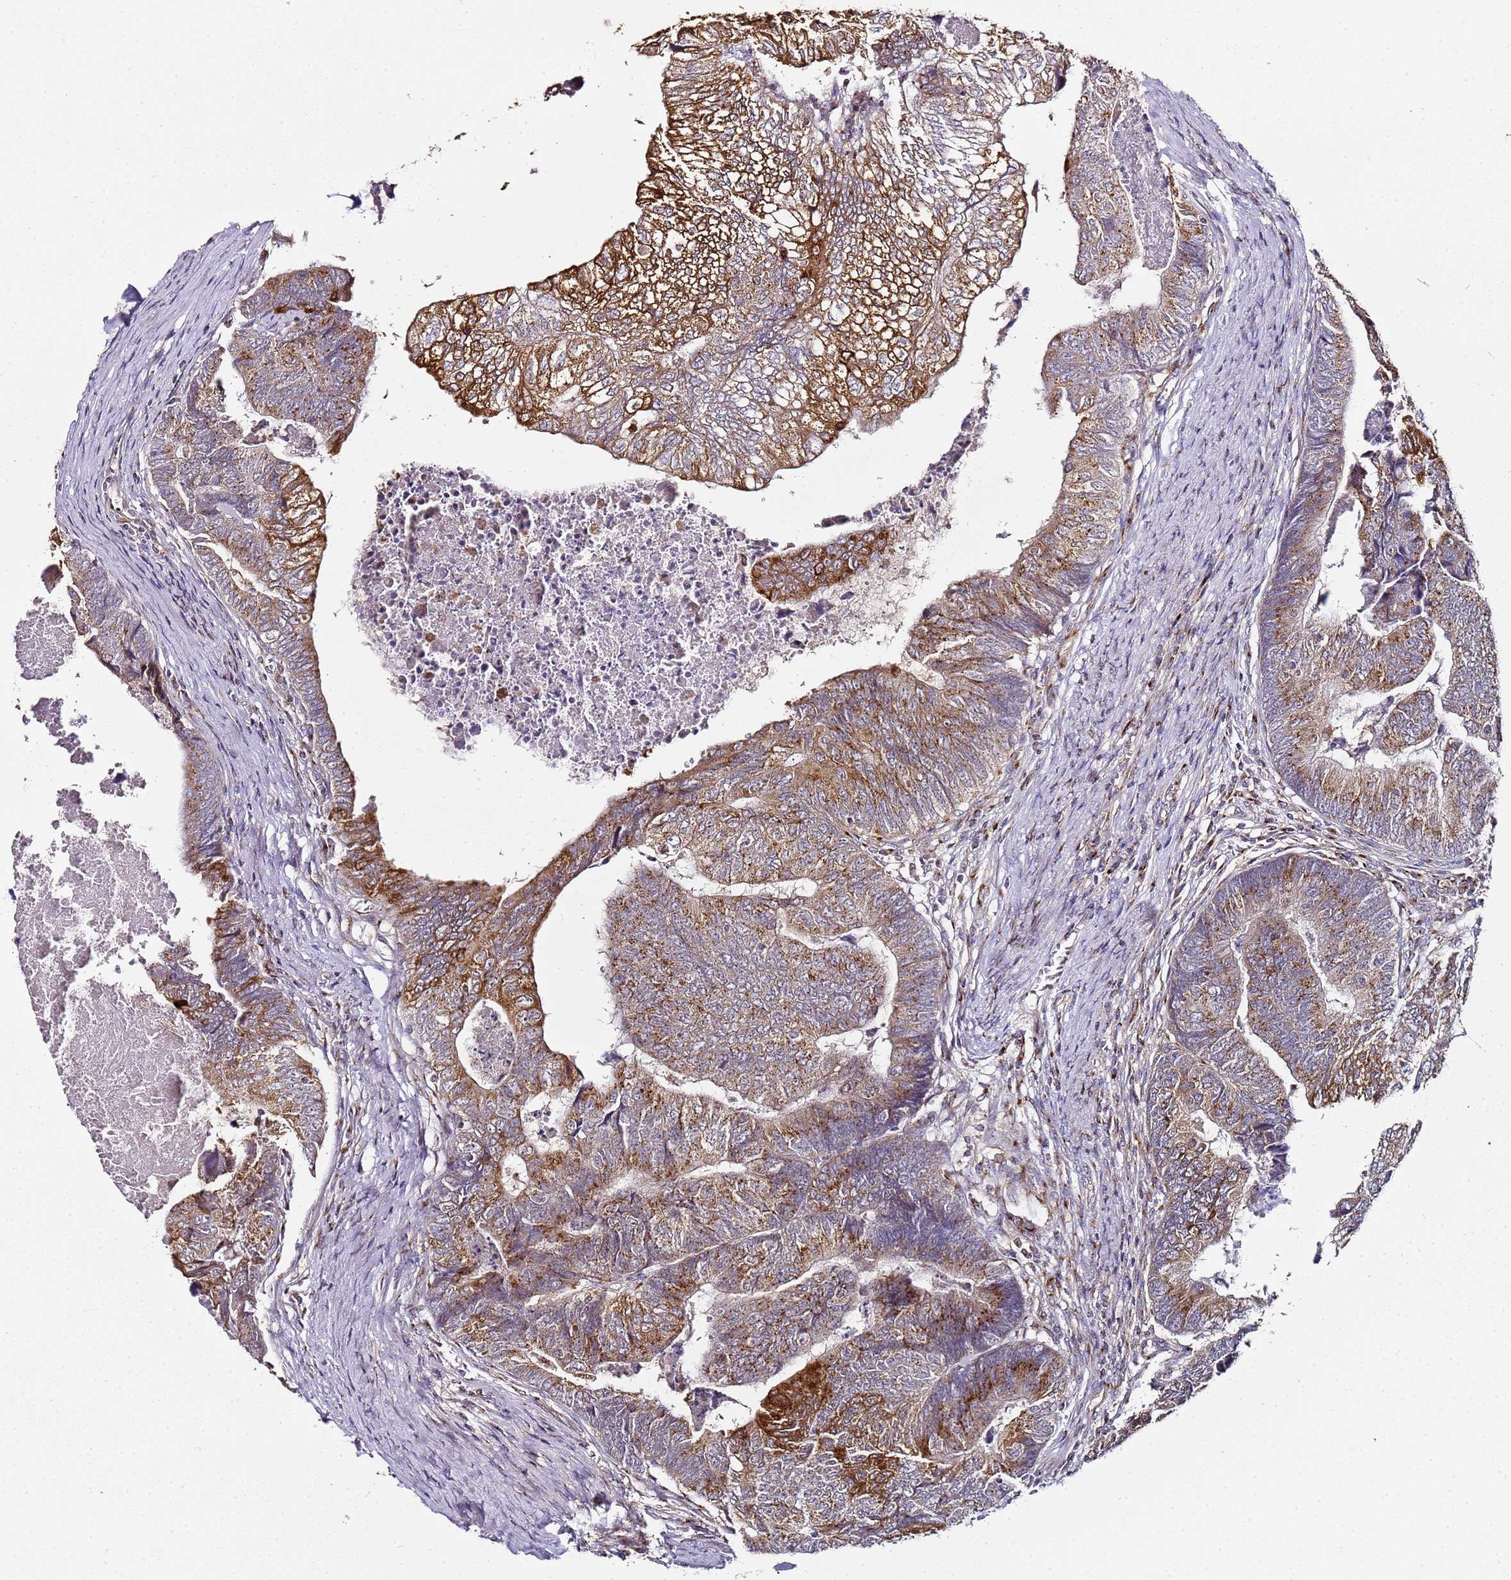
{"staining": {"intensity": "moderate", "quantity": "25%-75%", "location": "cytoplasmic/membranous"}, "tissue": "colorectal cancer", "cell_type": "Tumor cells", "image_type": "cancer", "snomed": [{"axis": "morphology", "description": "Adenocarcinoma, NOS"}, {"axis": "topography", "description": "Colon"}], "caption": "There is medium levels of moderate cytoplasmic/membranous positivity in tumor cells of colorectal adenocarcinoma, as demonstrated by immunohistochemical staining (brown color).", "gene": "MRPL49", "patient": {"sex": "female", "age": 67}}